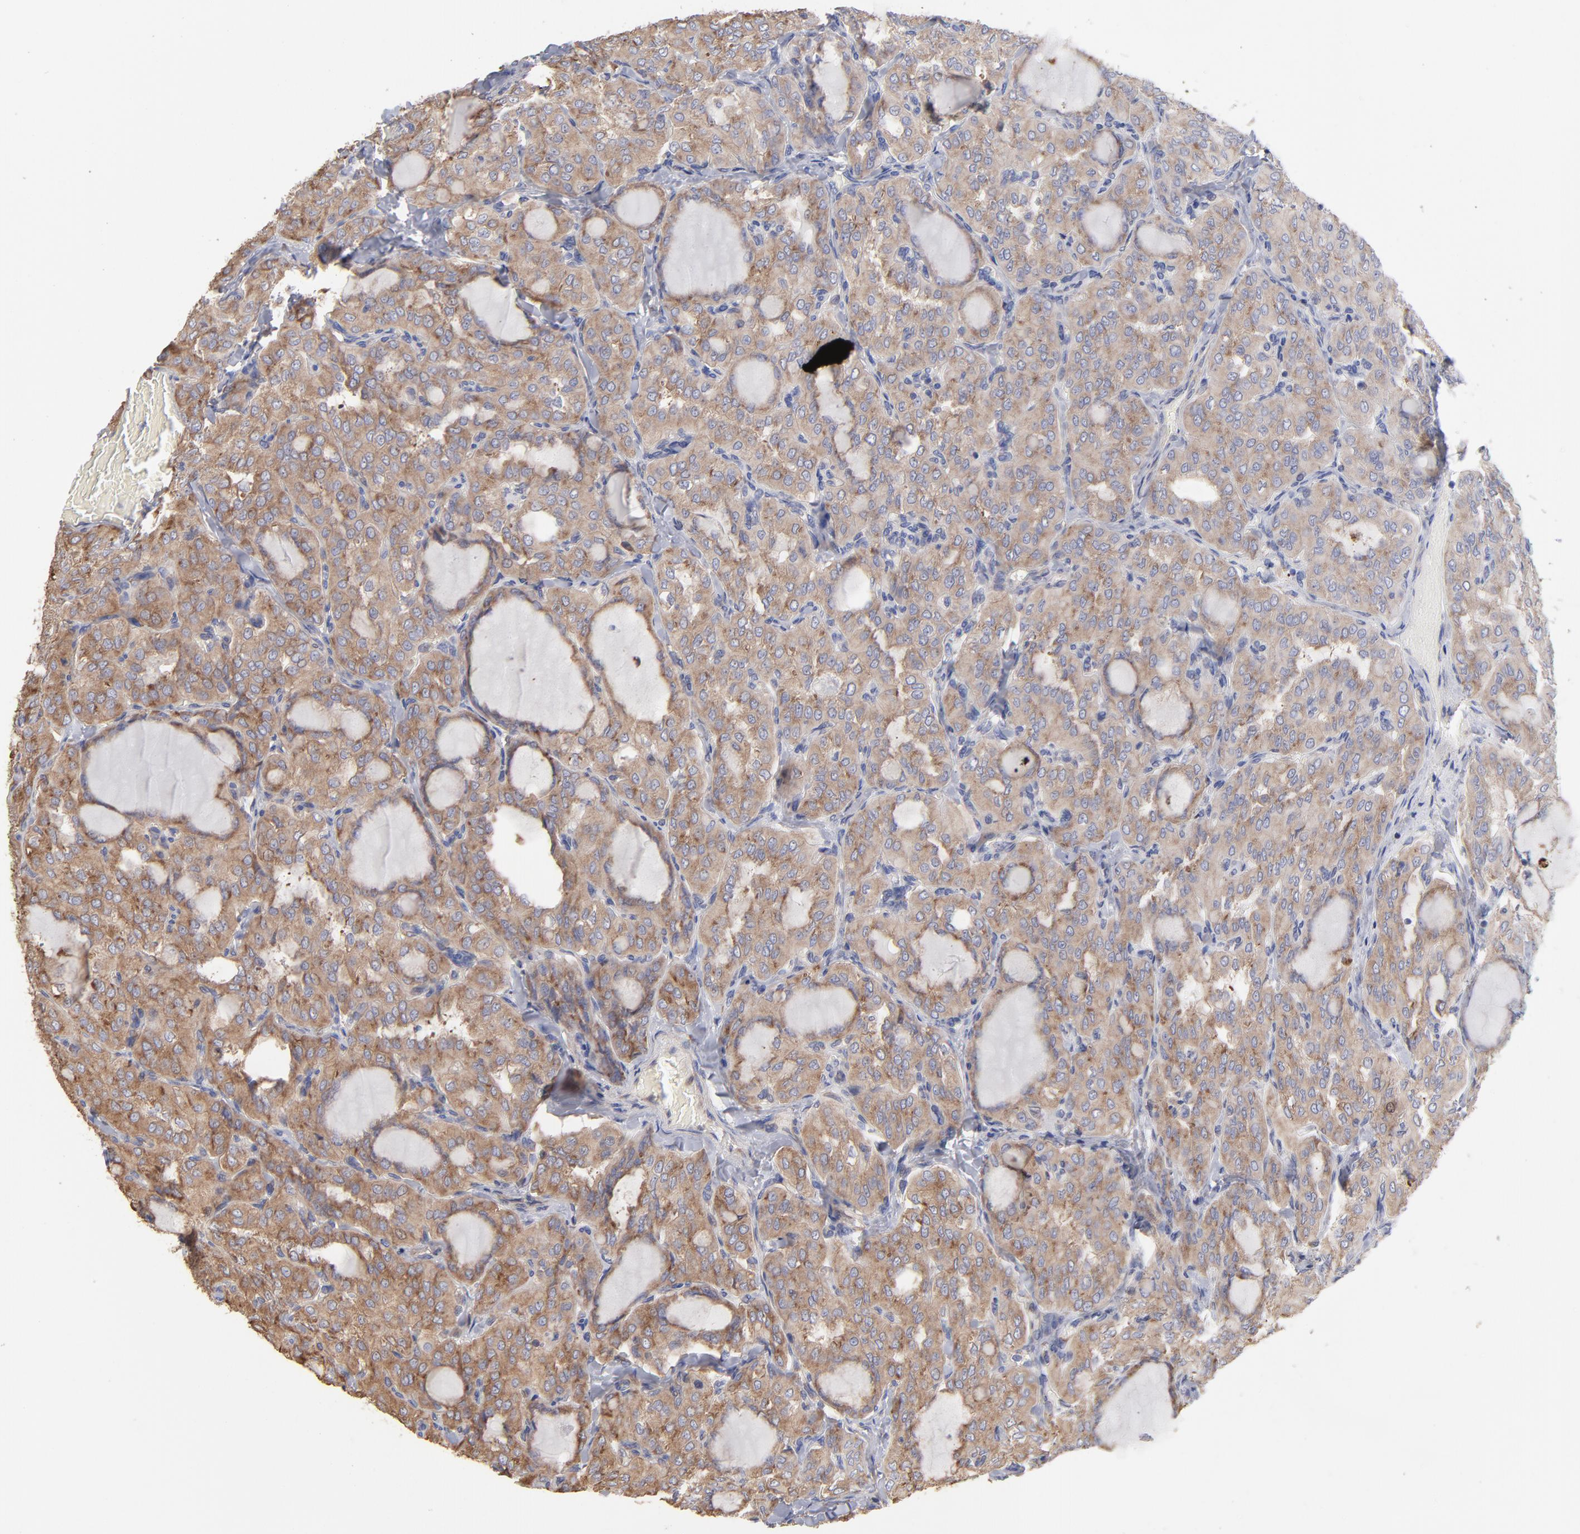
{"staining": {"intensity": "moderate", "quantity": ">75%", "location": "cytoplasmic/membranous"}, "tissue": "thyroid cancer", "cell_type": "Tumor cells", "image_type": "cancer", "snomed": [{"axis": "morphology", "description": "Papillary adenocarcinoma, NOS"}, {"axis": "topography", "description": "Thyroid gland"}], "caption": "Papillary adenocarcinoma (thyroid) stained with immunohistochemistry displays moderate cytoplasmic/membranous positivity in about >75% of tumor cells. (DAB (3,3'-diaminobenzidine) = brown stain, brightfield microscopy at high magnification).", "gene": "RPL3", "patient": {"sex": "male", "age": 20}}